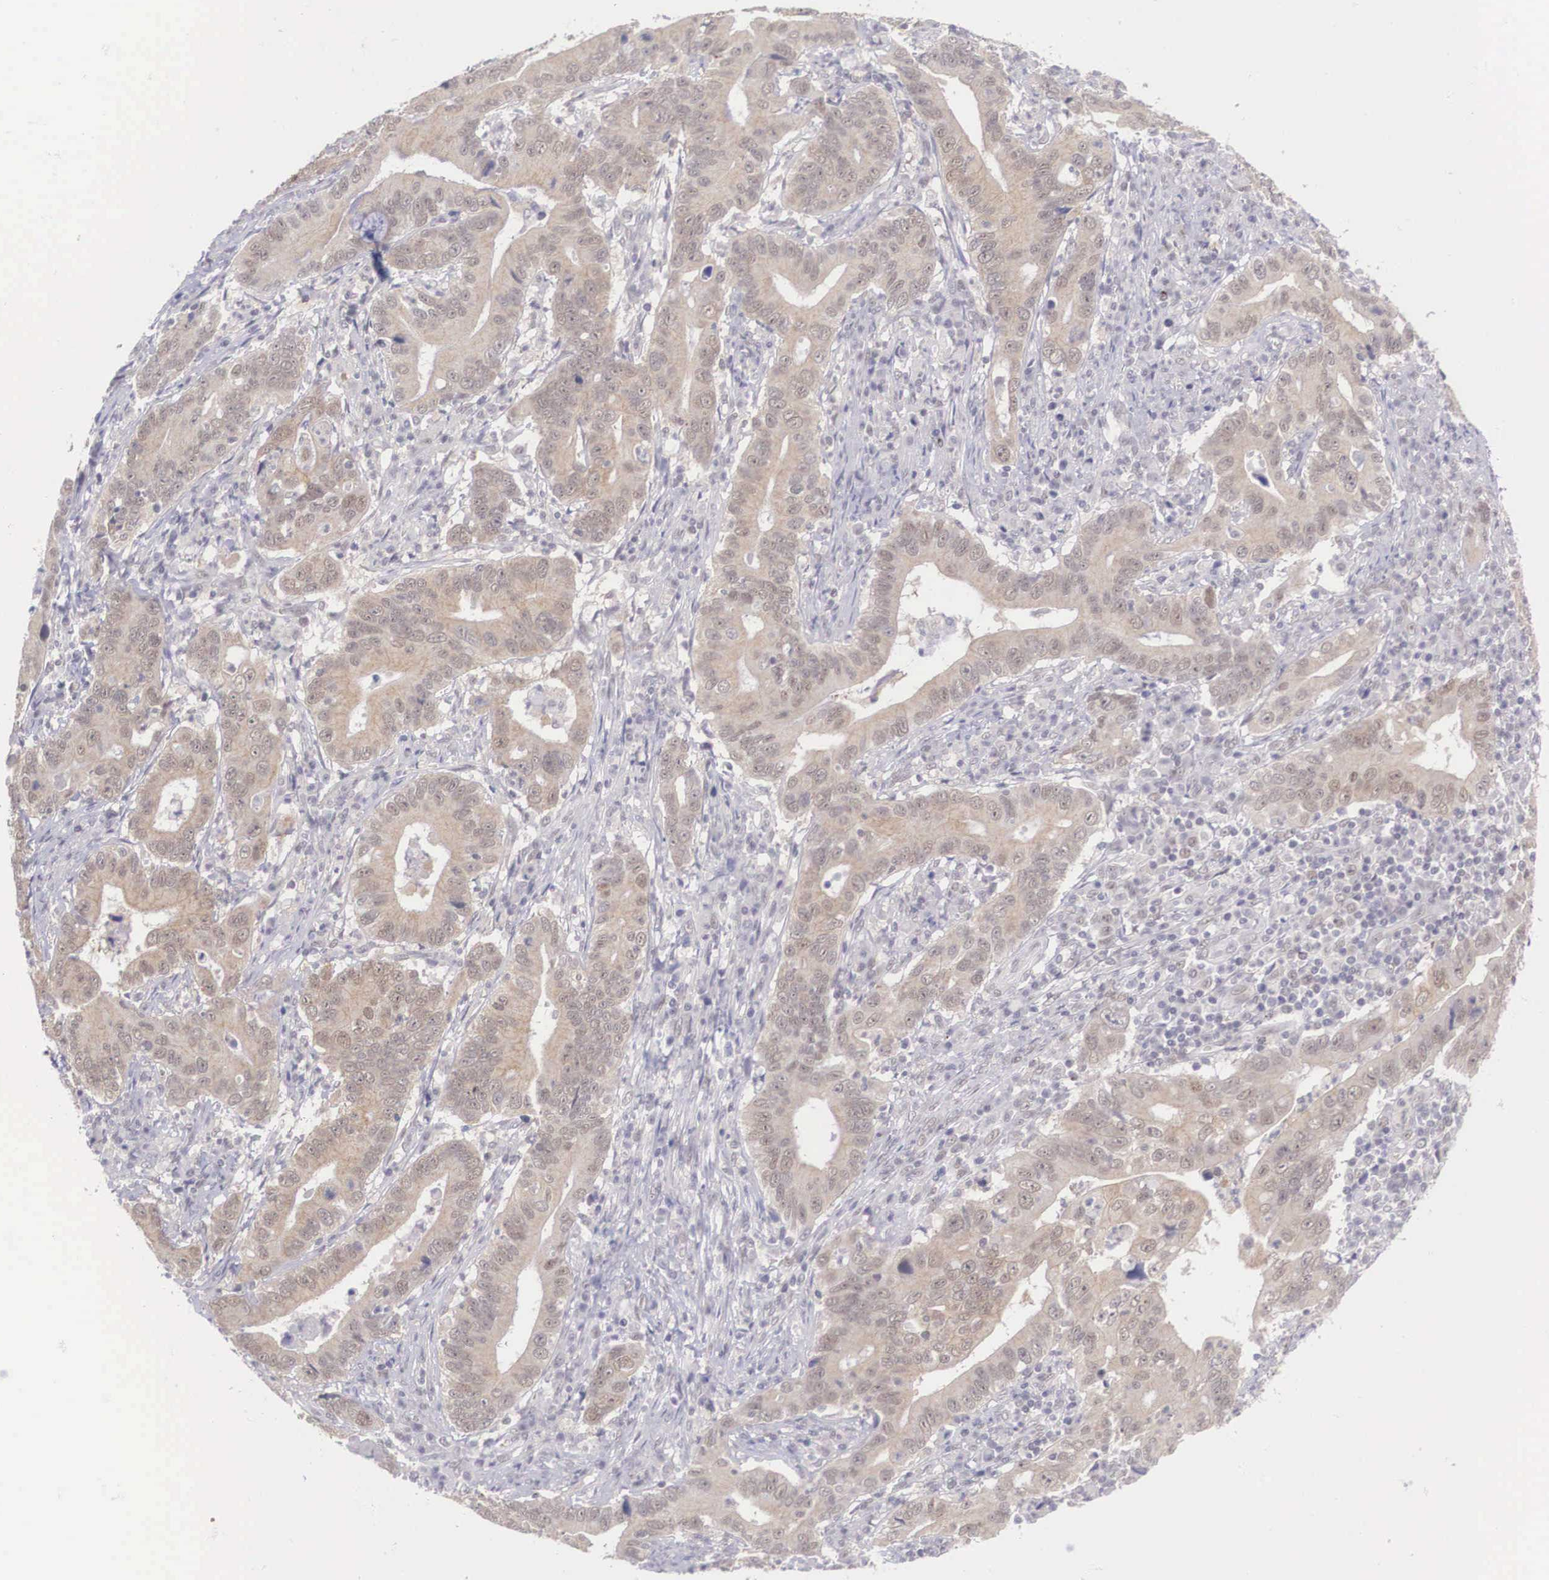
{"staining": {"intensity": "weak", "quantity": ">75%", "location": "cytoplasmic/membranous,nuclear"}, "tissue": "stomach cancer", "cell_type": "Tumor cells", "image_type": "cancer", "snomed": [{"axis": "morphology", "description": "Adenocarcinoma, NOS"}, {"axis": "topography", "description": "Stomach, upper"}], "caption": "Immunohistochemistry (IHC) image of neoplastic tissue: stomach adenocarcinoma stained using immunohistochemistry shows low levels of weak protein expression localized specifically in the cytoplasmic/membranous and nuclear of tumor cells, appearing as a cytoplasmic/membranous and nuclear brown color.", "gene": "NINL", "patient": {"sex": "male", "age": 63}}